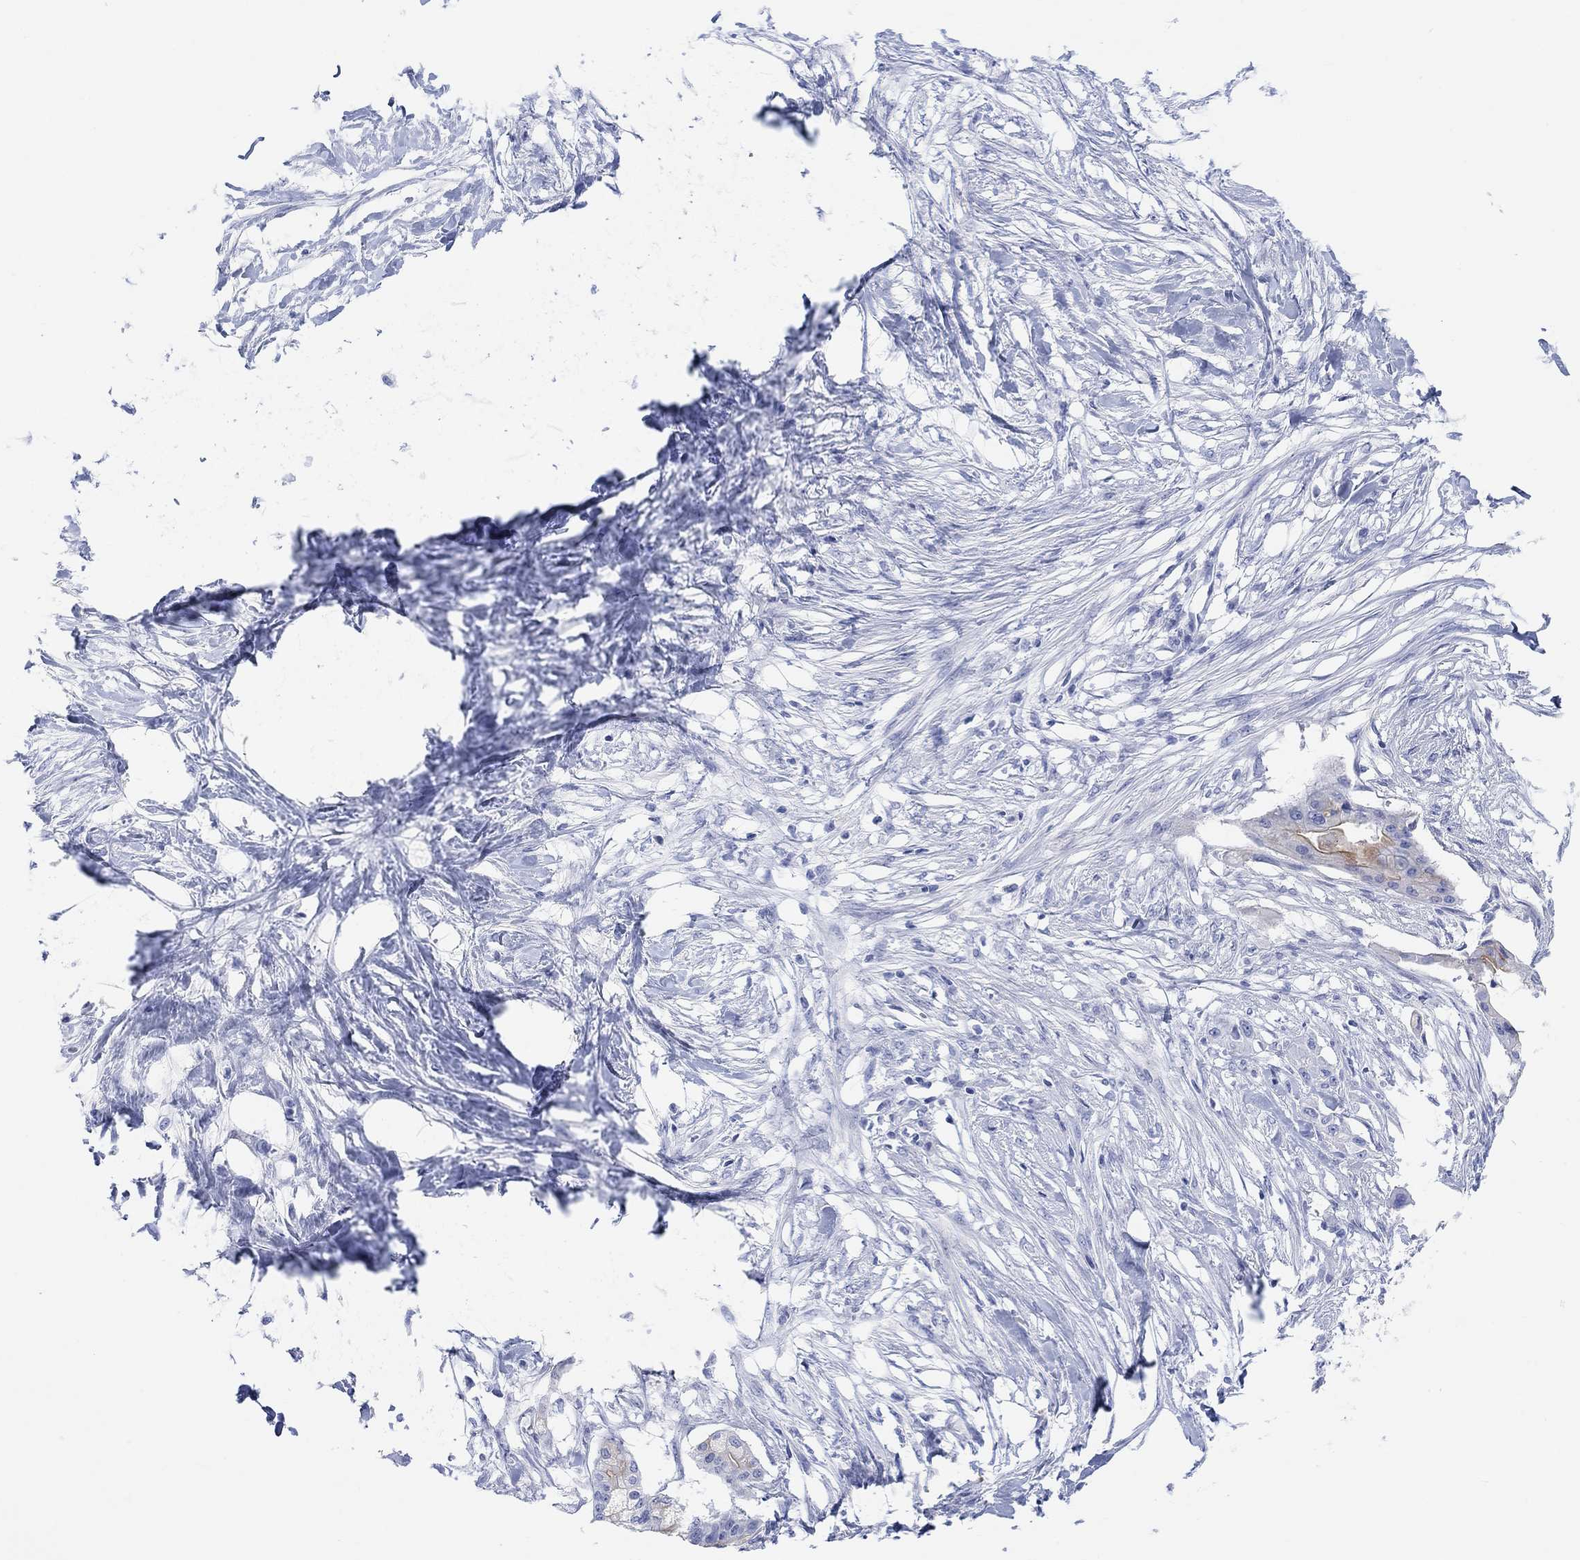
{"staining": {"intensity": "weak", "quantity": "<25%", "location": "cytoplasmic/membranous"}, "tissue": "pancreatic cancer", "cell_type": "Tumor cells", "image_type": "cancer", "snomed": [{"axis": "morphology", "description": "Normal tissue, NOS"}, {"axis": "morphology", "description": "Adenocarcinoma, NOS"}, {"axis": "topography", "description": "Pancreas"}], "caption": "There is no significant positivity in tumor cells of pancreatic adenocarcinoma.", "gene": "XIRP2", "patient": {"sex": "female", "age": 58}}